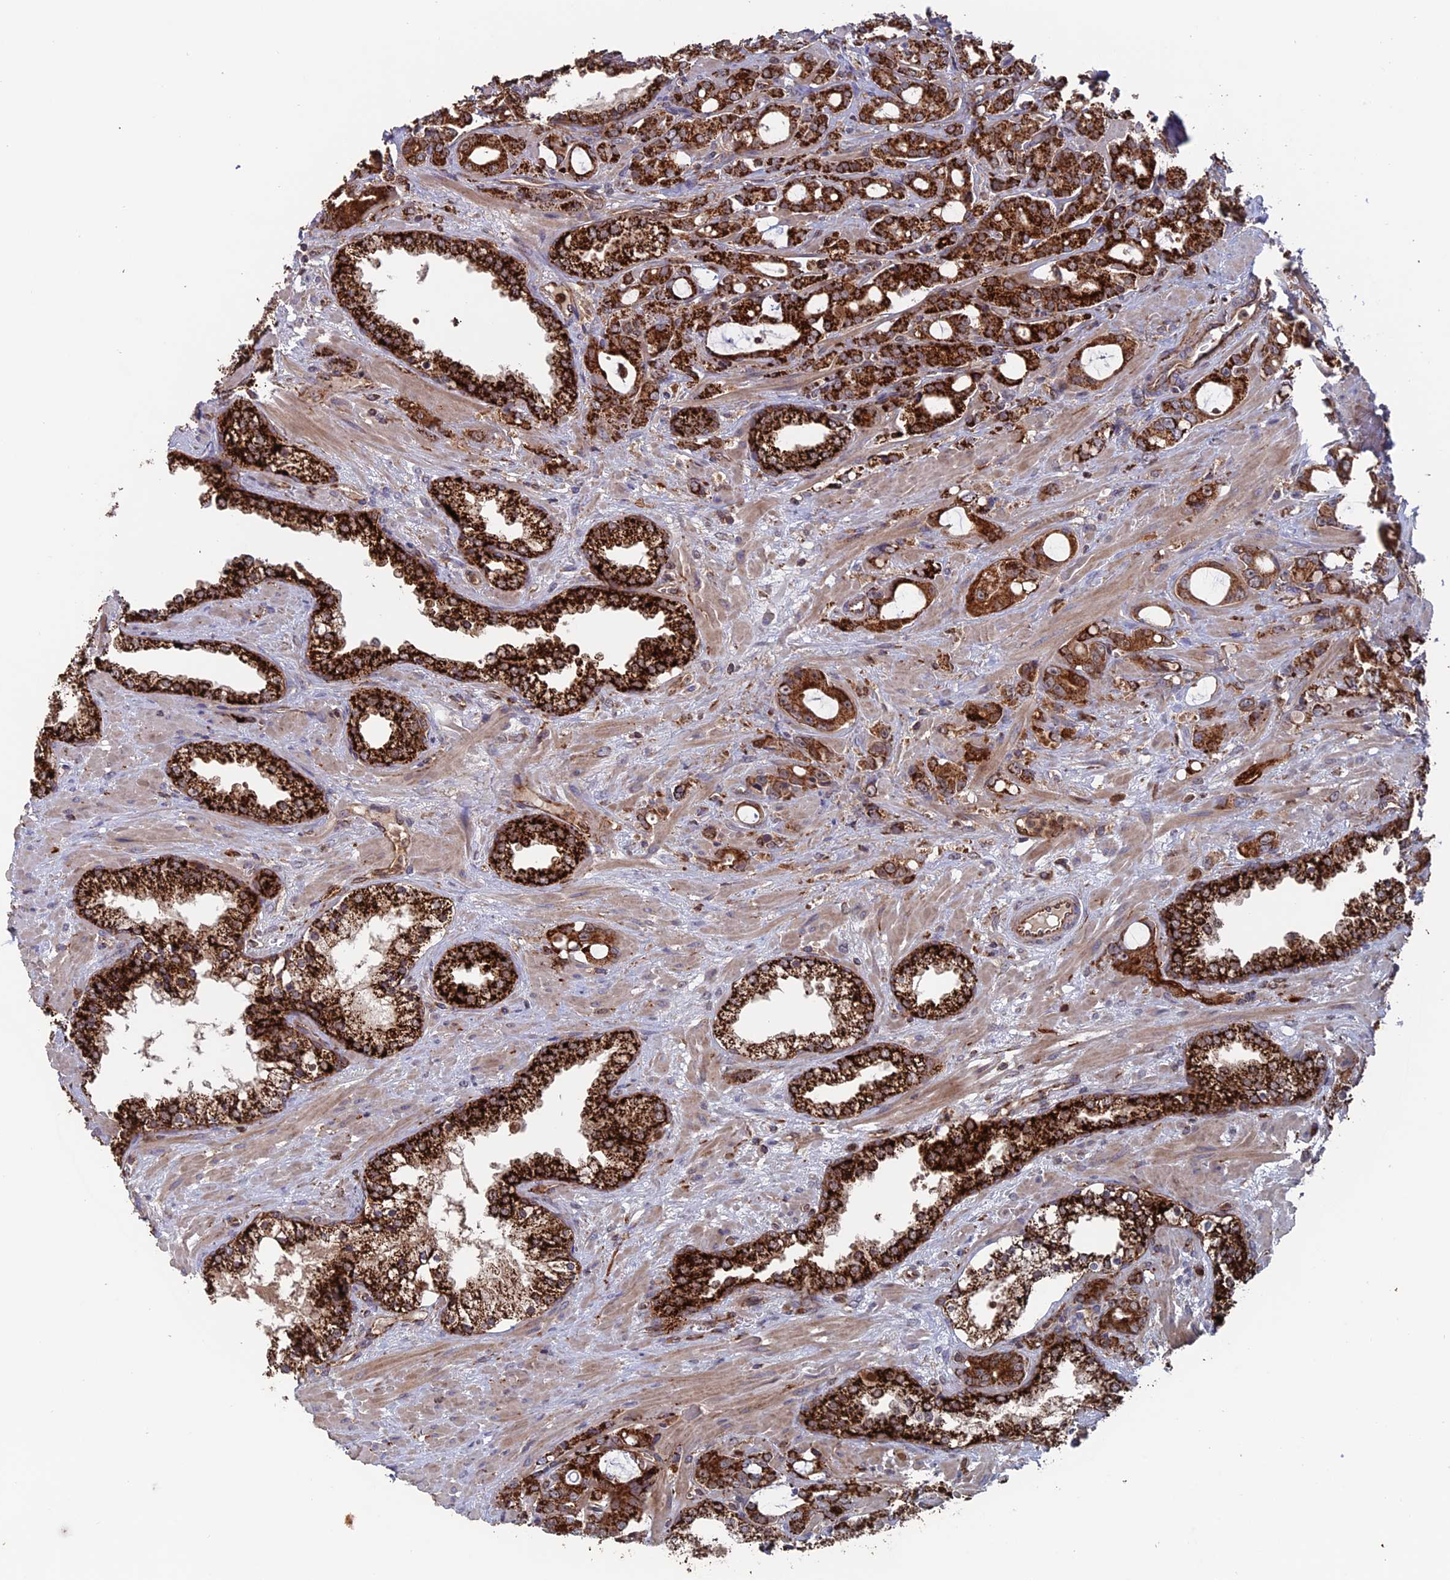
{"staining": {"intensity": "strong", "quantity": ">75%", "location": "cytoplasmic/membranous"}, "tissue": "prostate cancer", "cell_type": "Tumor cells", "image_type": "cancer", "snomed": [{"axis": "morphology", "description": "Adenocarcinoma, High grade"}, {"axis": "topography", "description": "Prostate"}], "caption": "There is high levels of strong cytoplasmic/membranous staining in tumor cells of high-grade adenocarcinoma (prostate), as demonstrated by immunohistochemical staining (brown color).", "gene": "DTYMK", "patient": {"sex": "male", "age": 72}}